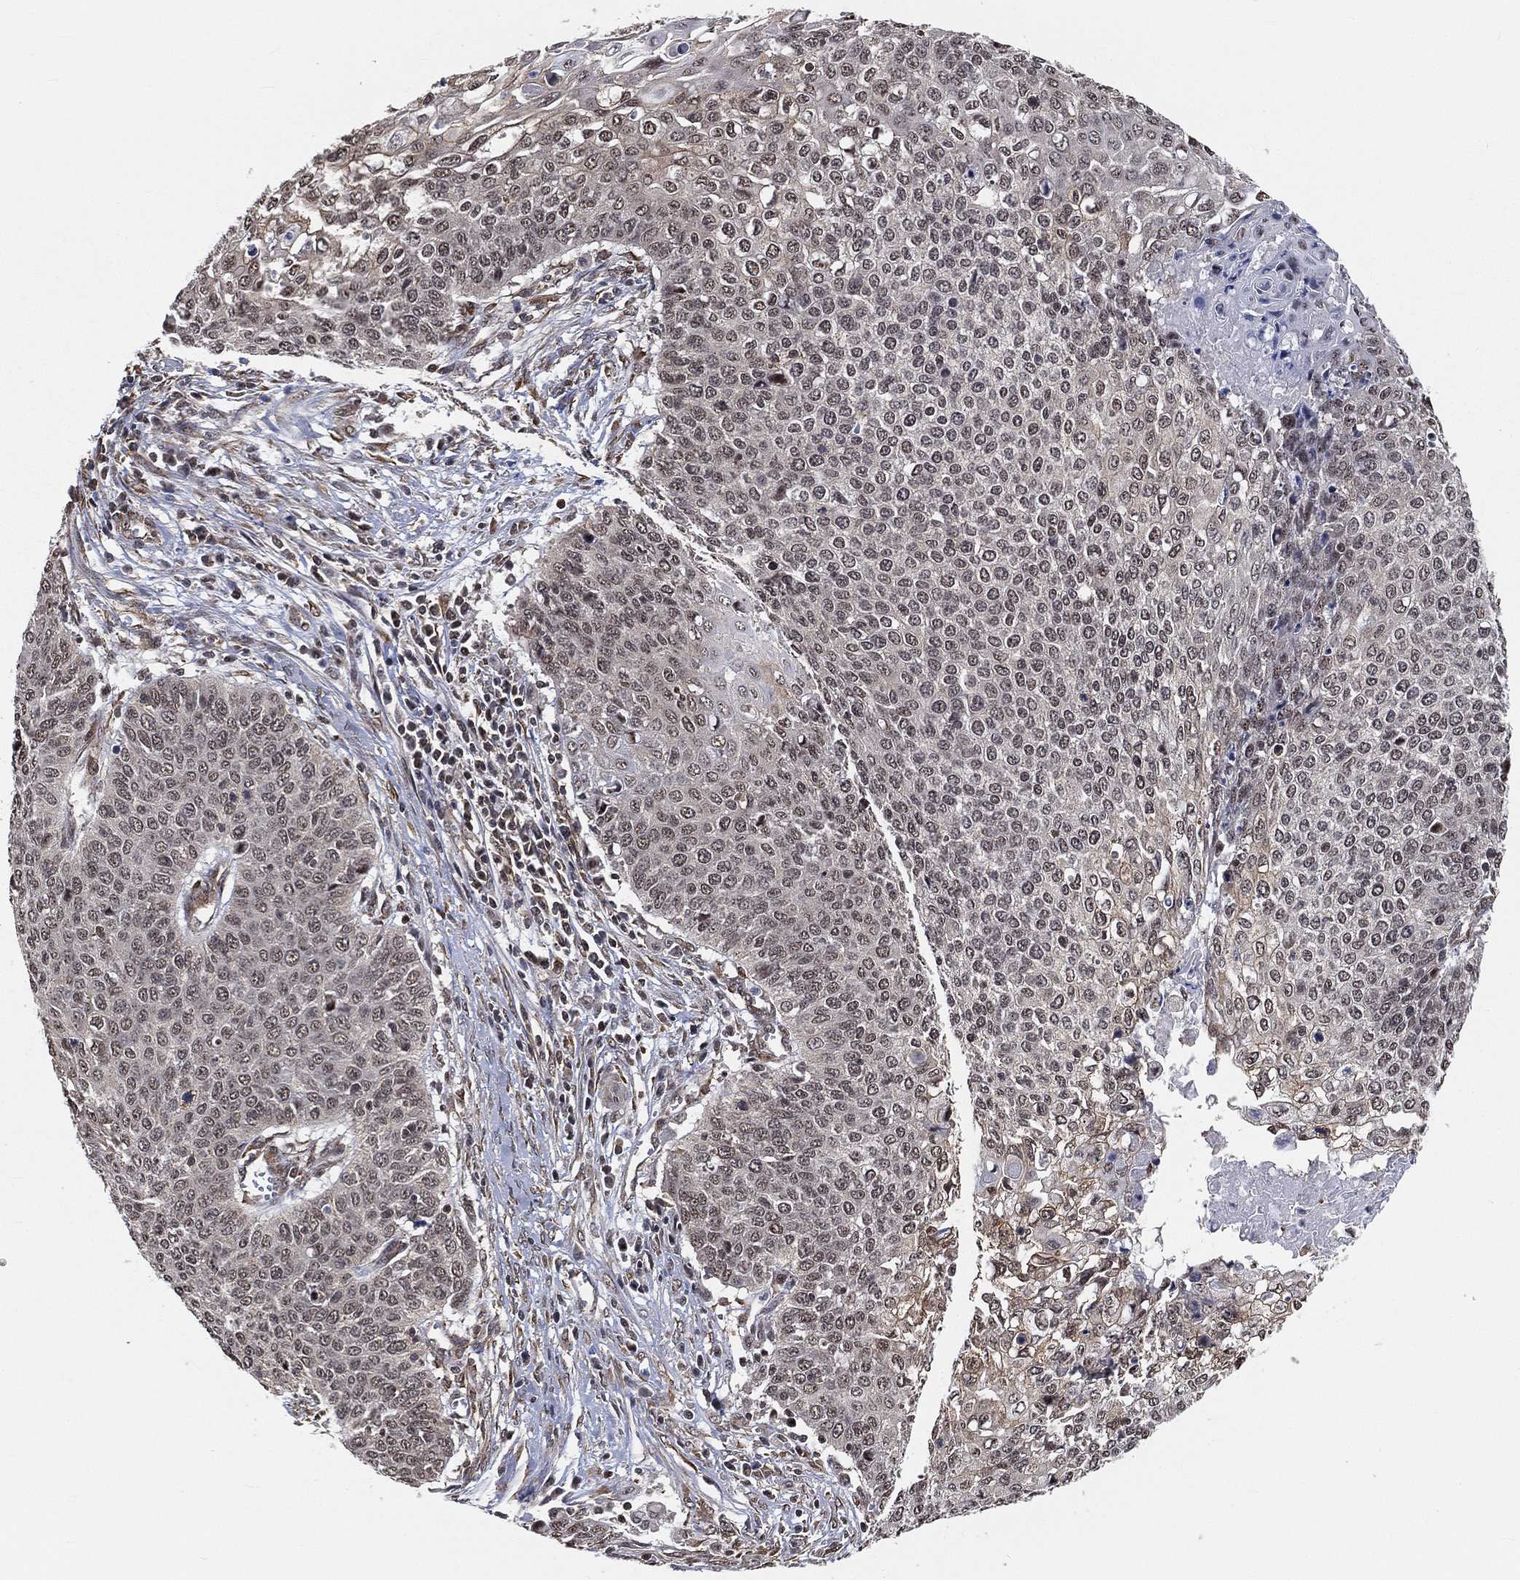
{"staining": {"intensity": "negative", "quantity": "none", "location": "none"}, "tissue": "cervical cancer", "cell_type": "Tumor cells", "image_type": "cancer", "snomed": [{"axis": "morphology", "description": "Squamous cell carcinoma, NOS"}, {"axis": "topography", "description": "Cervix"}], "caption": "The IHC histopathology image has no significant positivity in tumor cells of cervical cancer (squamous cell carcinoma) tissue.", "gene": "RSRC2", "patient": {"sex": "female", "age": 39}}